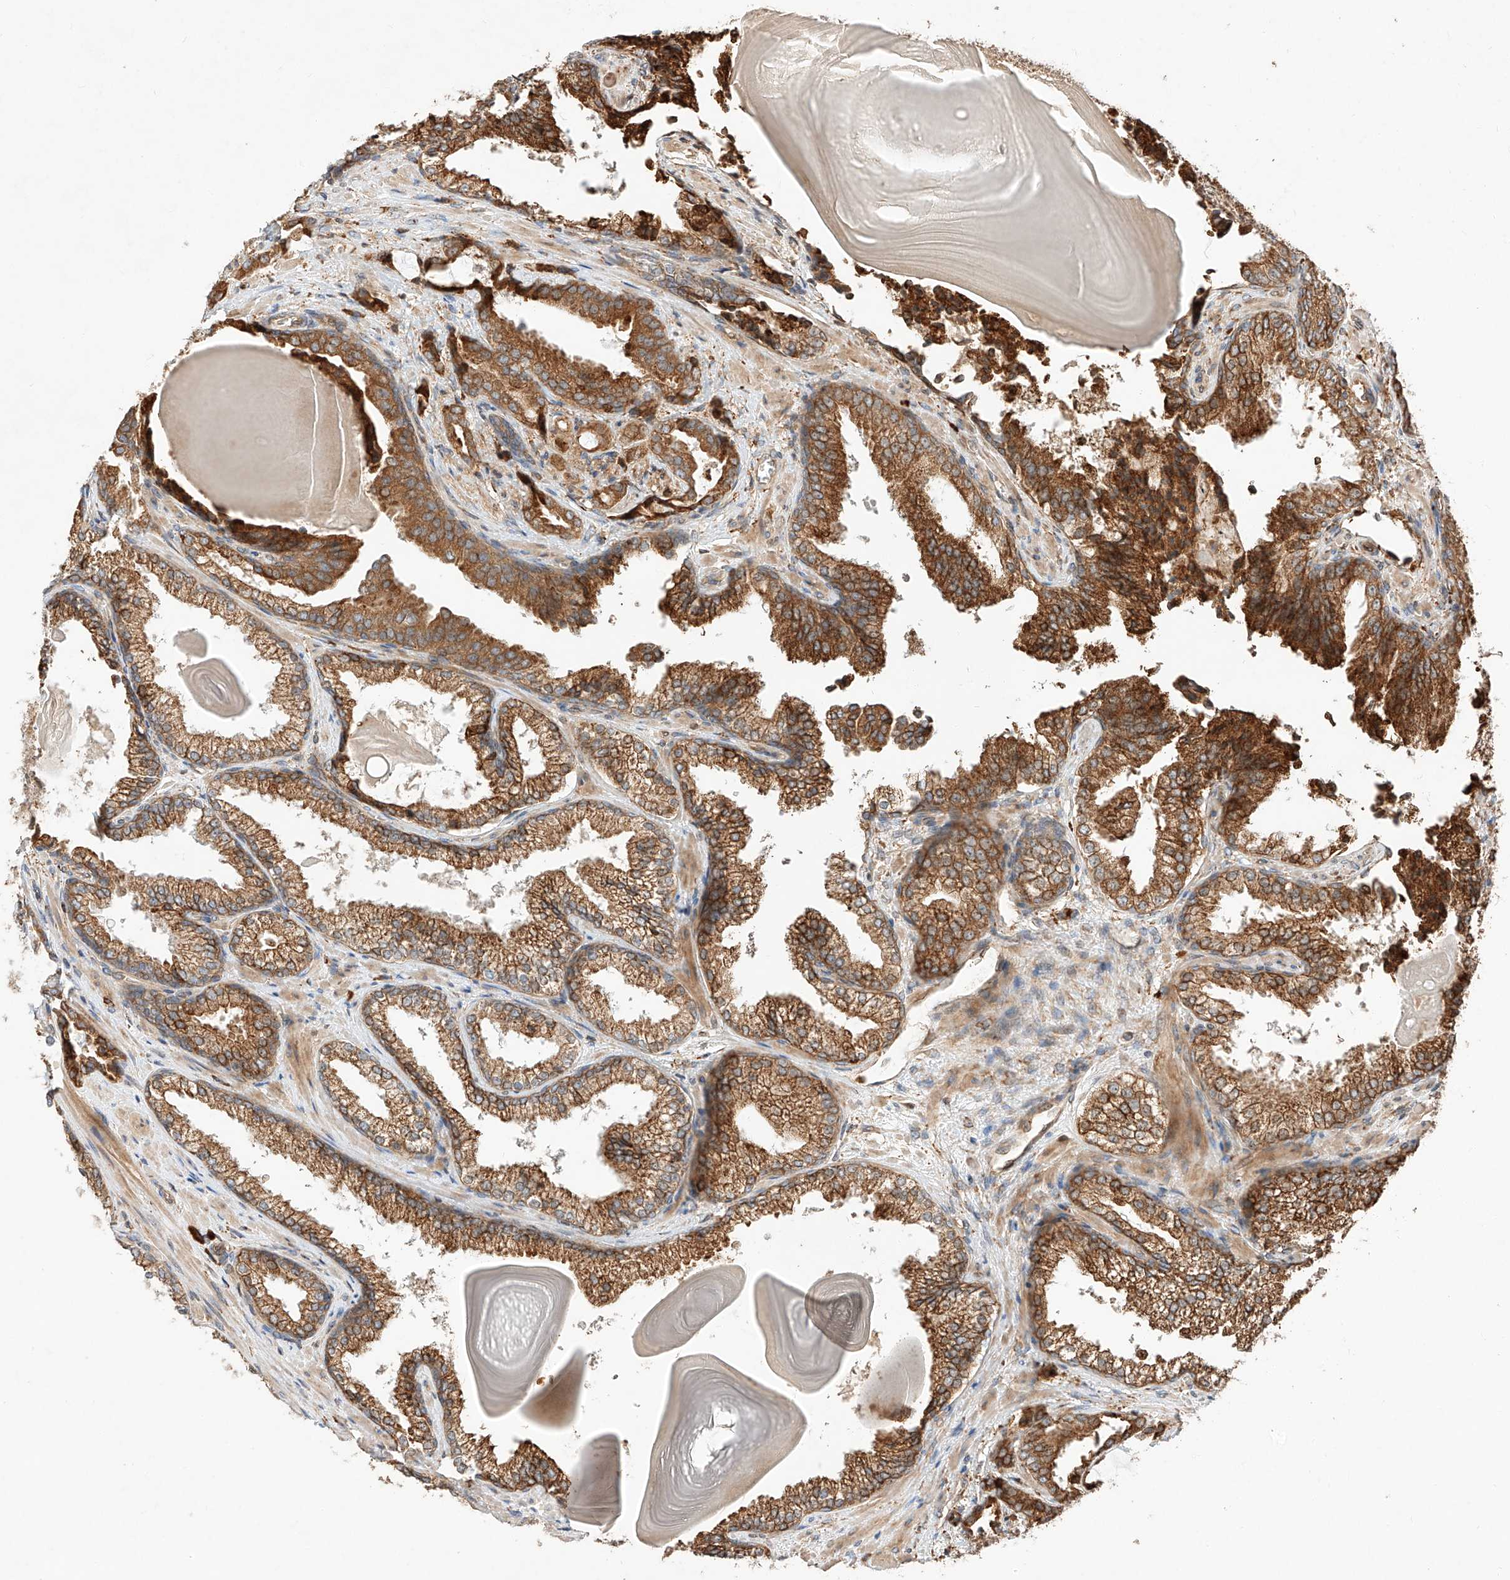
{"staining": {"intensity": "strong", "quantity": ">75%", "location": "cytoplasmic/membranous"}, "tissue": "prostate cancer", "cell_type": "Tumor cells", "image_type": "cancer", "snomed": [{"axis": "morphology", "description": "Adenocarcinoma, High grade"}, {"axis": "topography", "description": "Prostate"}], "caption": "This is an image of immunohistochemistry staining of prostate cancer (adenocarcinoma (high-grade)), which shows strong staining in the cytoplasmic/membranous of tumor cells.", "gene": "ZNF84", "patient": {"sex": "male", "age": 73}}